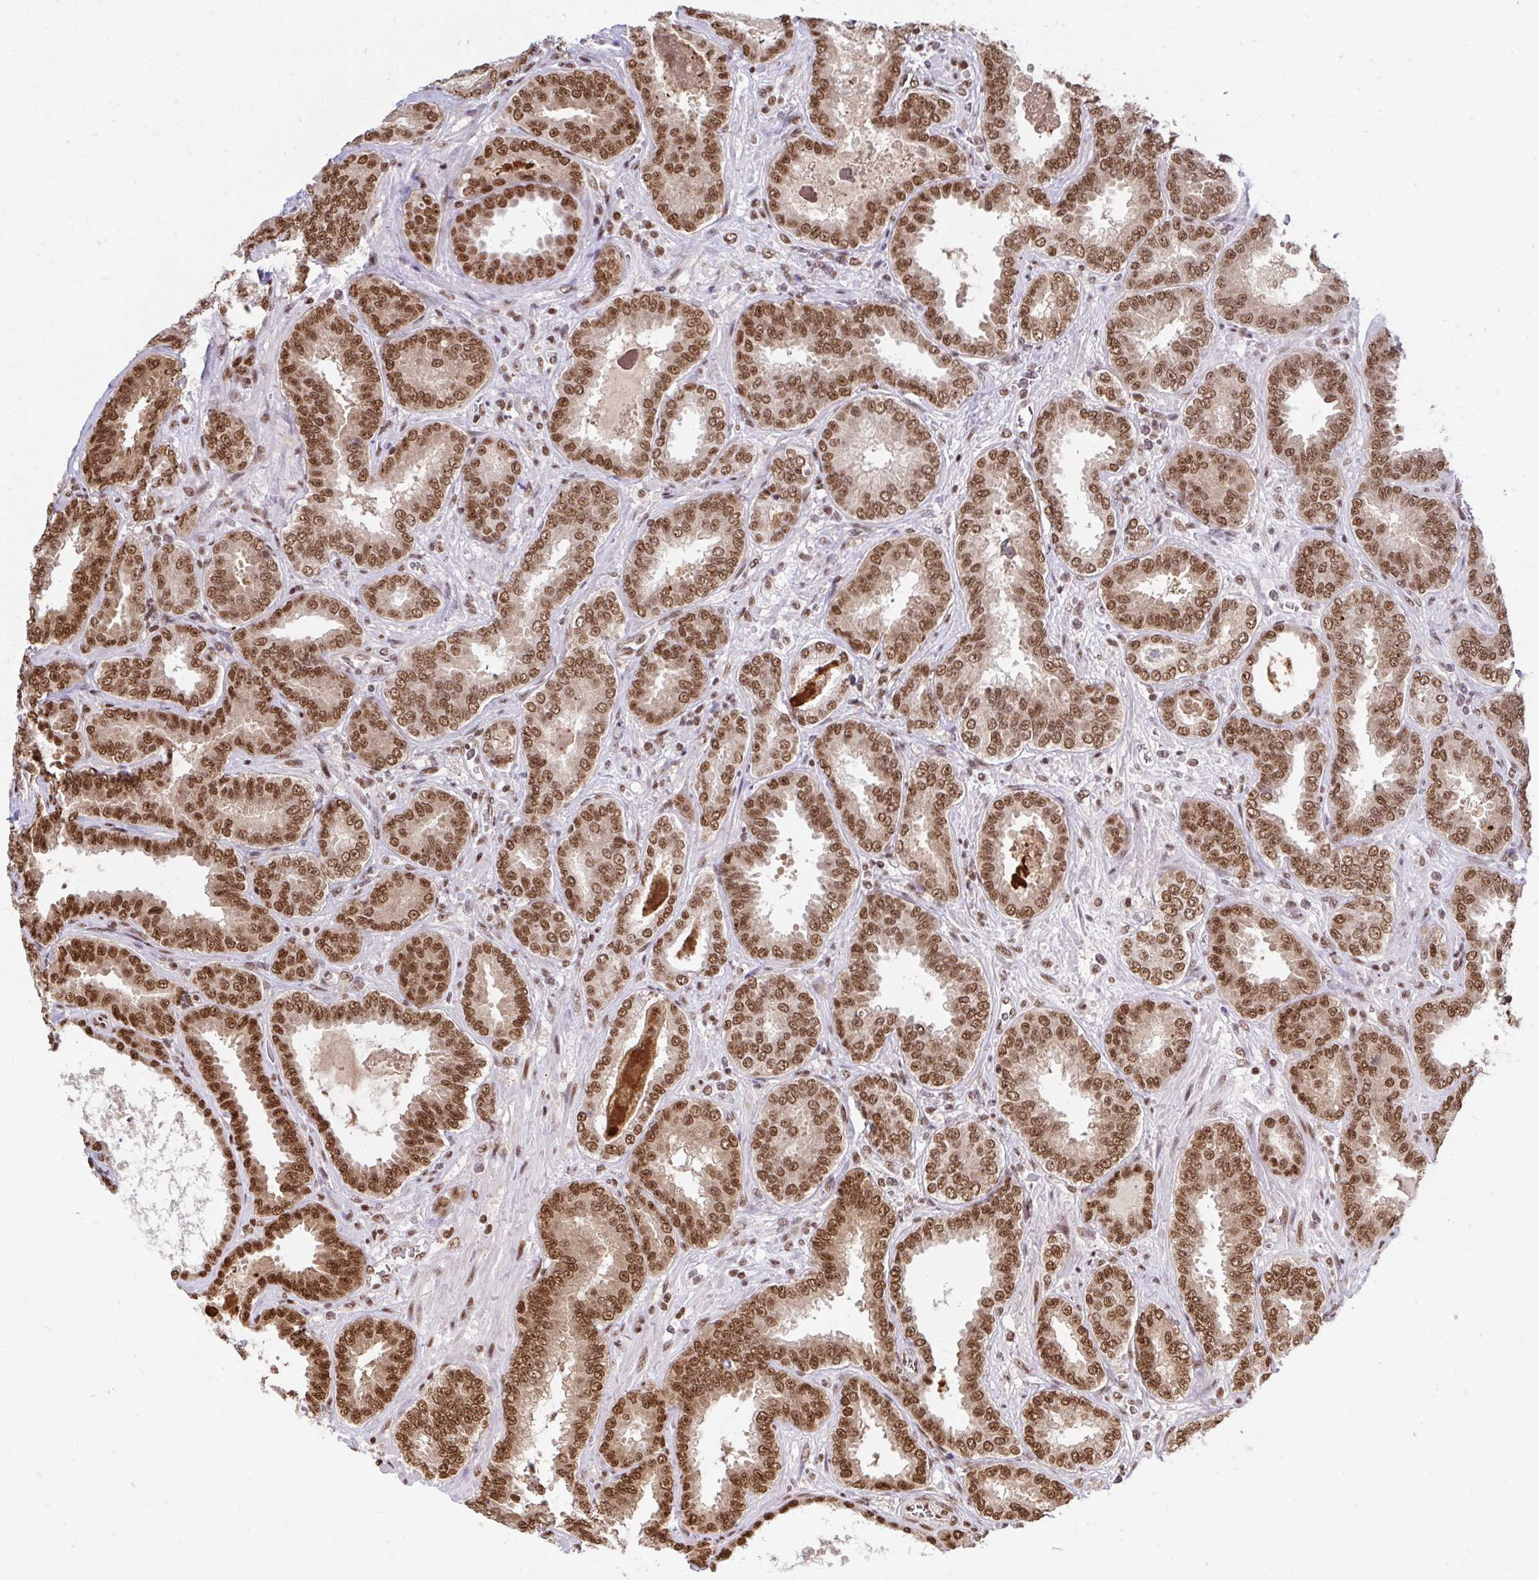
{"staining": {"intensity": "strong", "quantity": ">75%", "location": "nuclear"}, "tissue": "prostate cancer", "cell_type": "Tumor cells", "image_type": "cancer", "snomed": [{"axis": "morphology", "description": "Adenocarcinoma, High grade"}, {"axis": "topography", "description": "Prostate"}], "caption": "High-grade adenocarcinoma (prostate) was stained to show a protein in brown. There is high levels of strong nuclear expression in about >75% of tumor cells.", "gene": "ABCA9", "patient": {"sex": "male", "age": 72}}